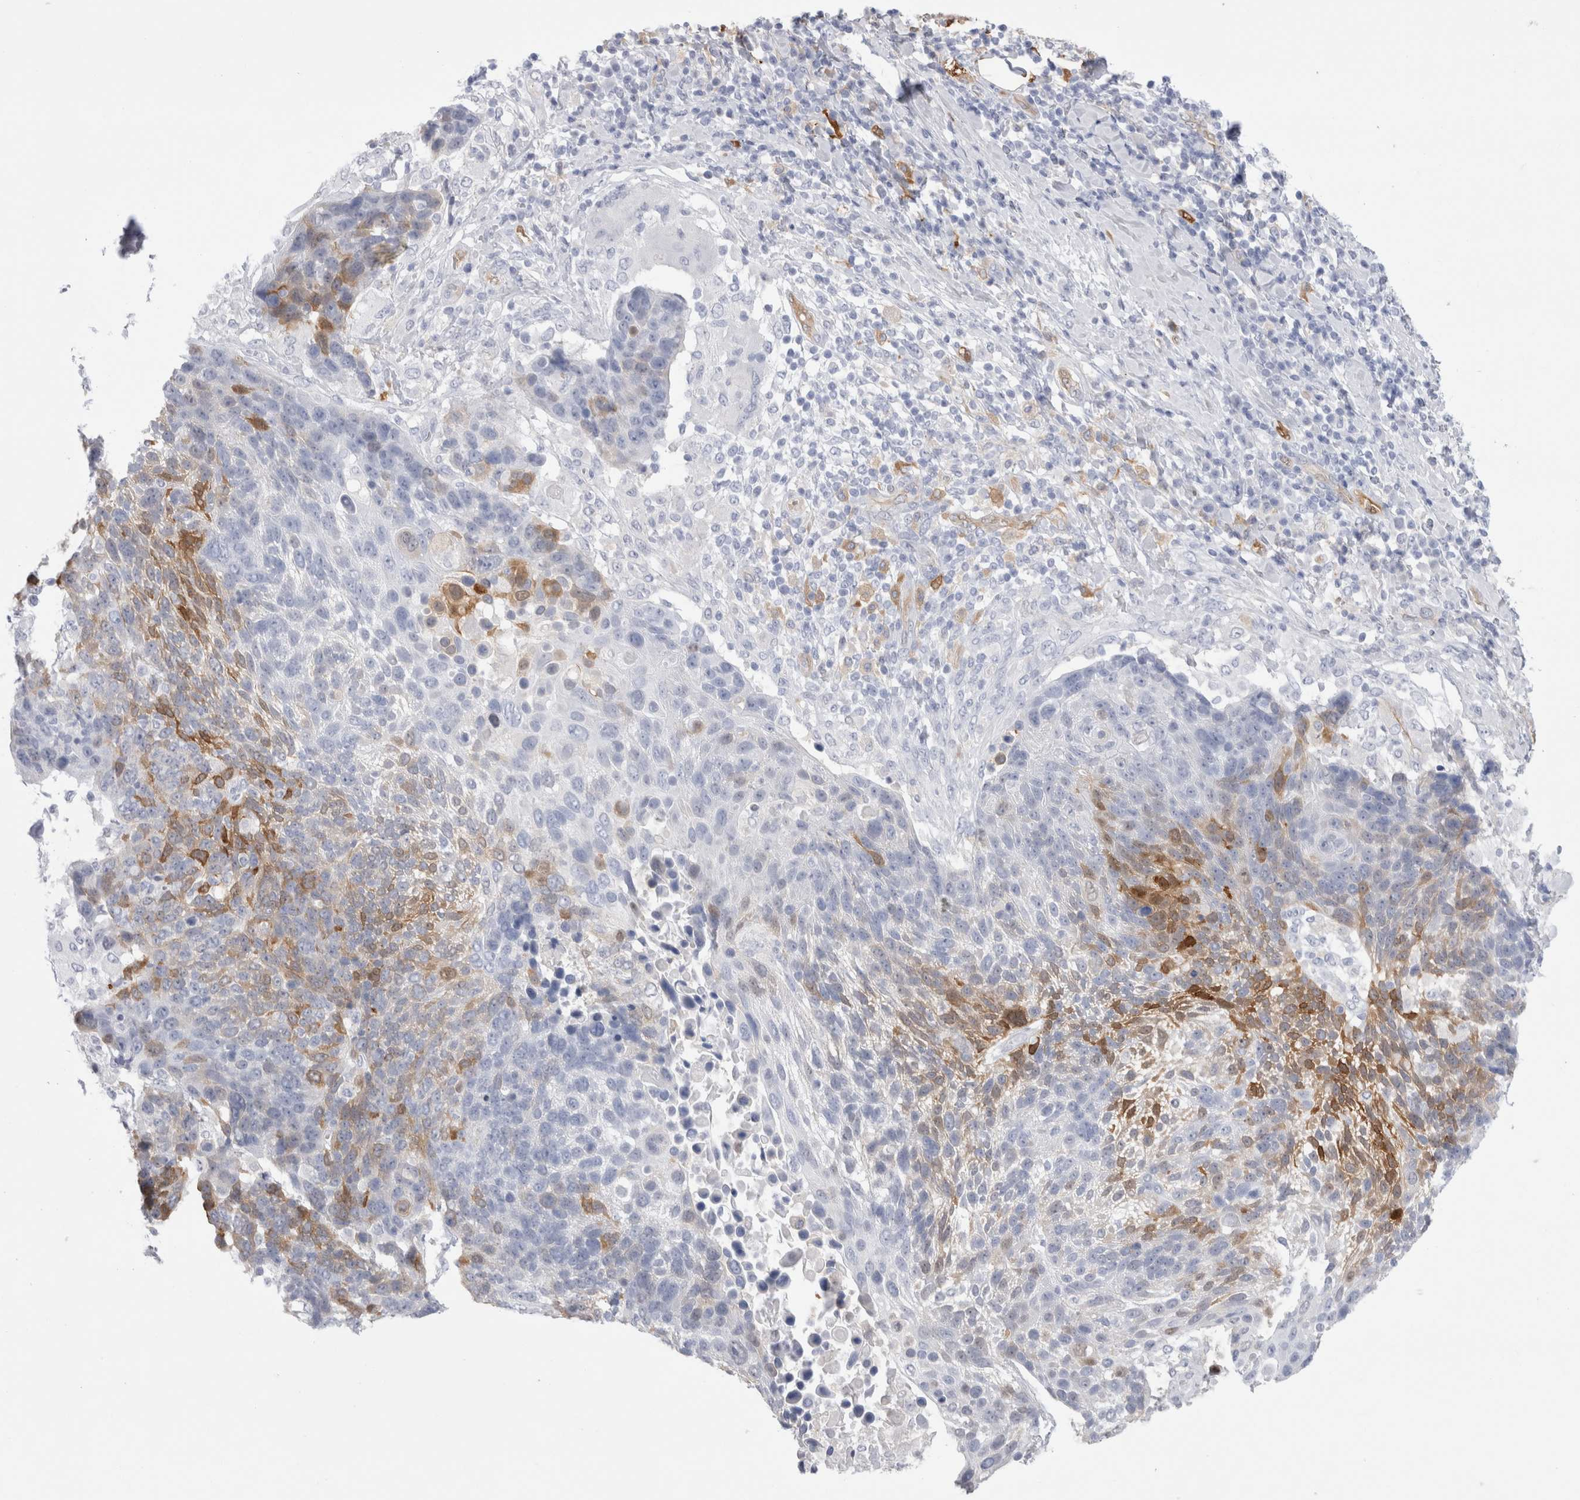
{"staining": {"intensity": "moderate", "quantity": "<25%", "location": "cytoplasmic/membranous,nuclear"}, "tissue": "lung cancer", "cell_type": "Tumor cells", "image_type": "cancer", "snomed": [{"axis": "morphology", "description": "Squamous cell carcinoma, NOS"}, {"axis": "topography", "description": "Lung"}], "caption": "Lung cancer (squamous cell carcinoma) stained for a protein shows moderate cytoplasmic/membranous and nuclear positivity in tumor cells.", "gene": "NAPEPLD", "patient": {"sex": "male", "age": 66}}